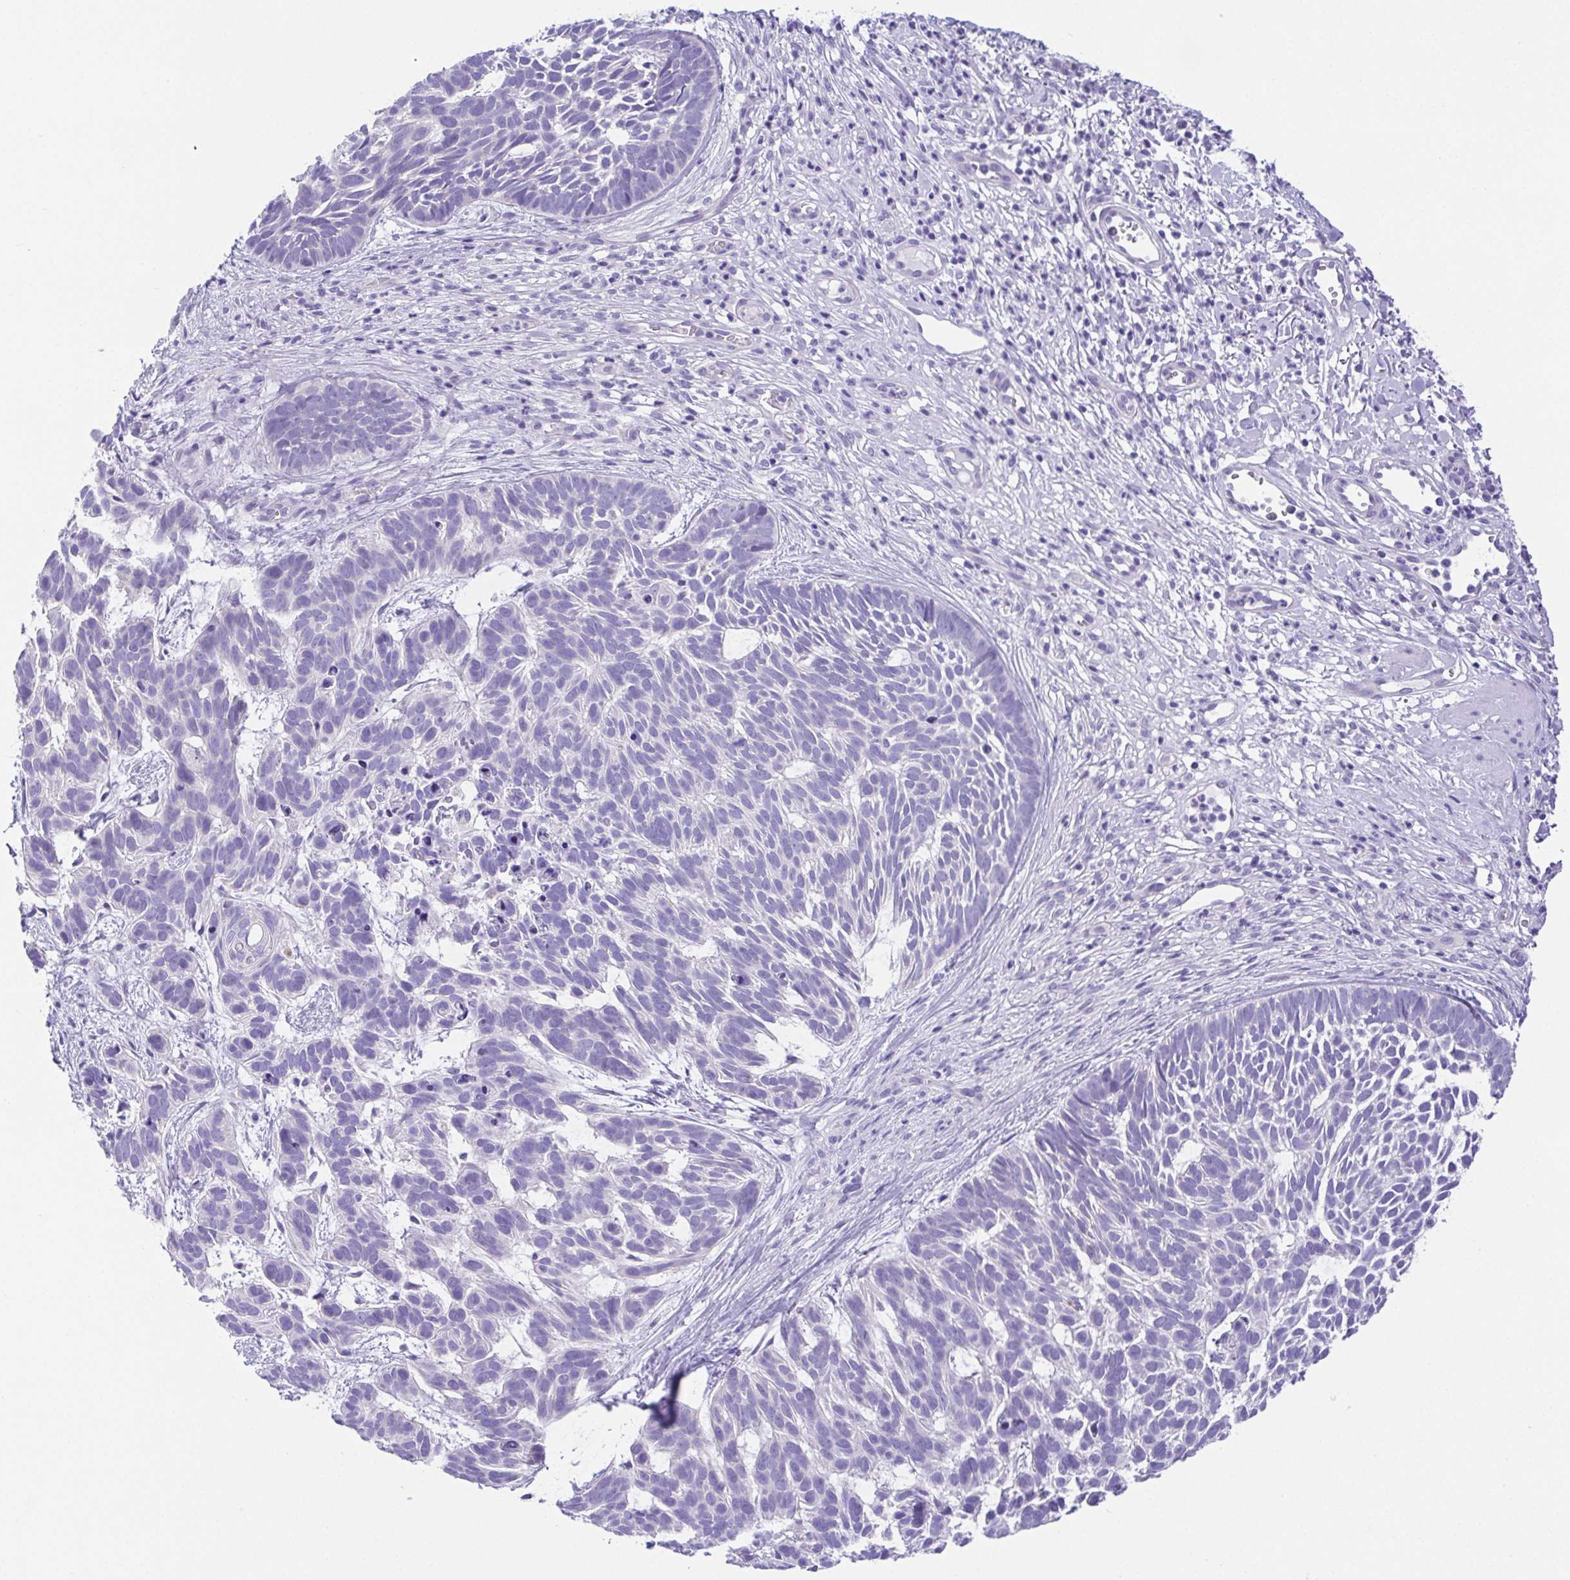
{"staining": {"intensity": "negative", "quantity": "none", "location": "none"}, "tissue": "skin cancer", "cell_type": "Tumor cells", "image_type": "cancer", "snomed": [{"axis": "morphology", "description": "Basal cell carcinoma"}, {"axis": "topography", "description": "Skin"}], "caption": "The micrograph displays no staining of tumor cells in skin cancer (basal cell carcinoma). (DAB (3,3'-diaminobenzidine) immunohistochemistry with hematoxylin counter stain).", "gene": "LUZP4", "patient": {"sex": "male", "age": 78}}